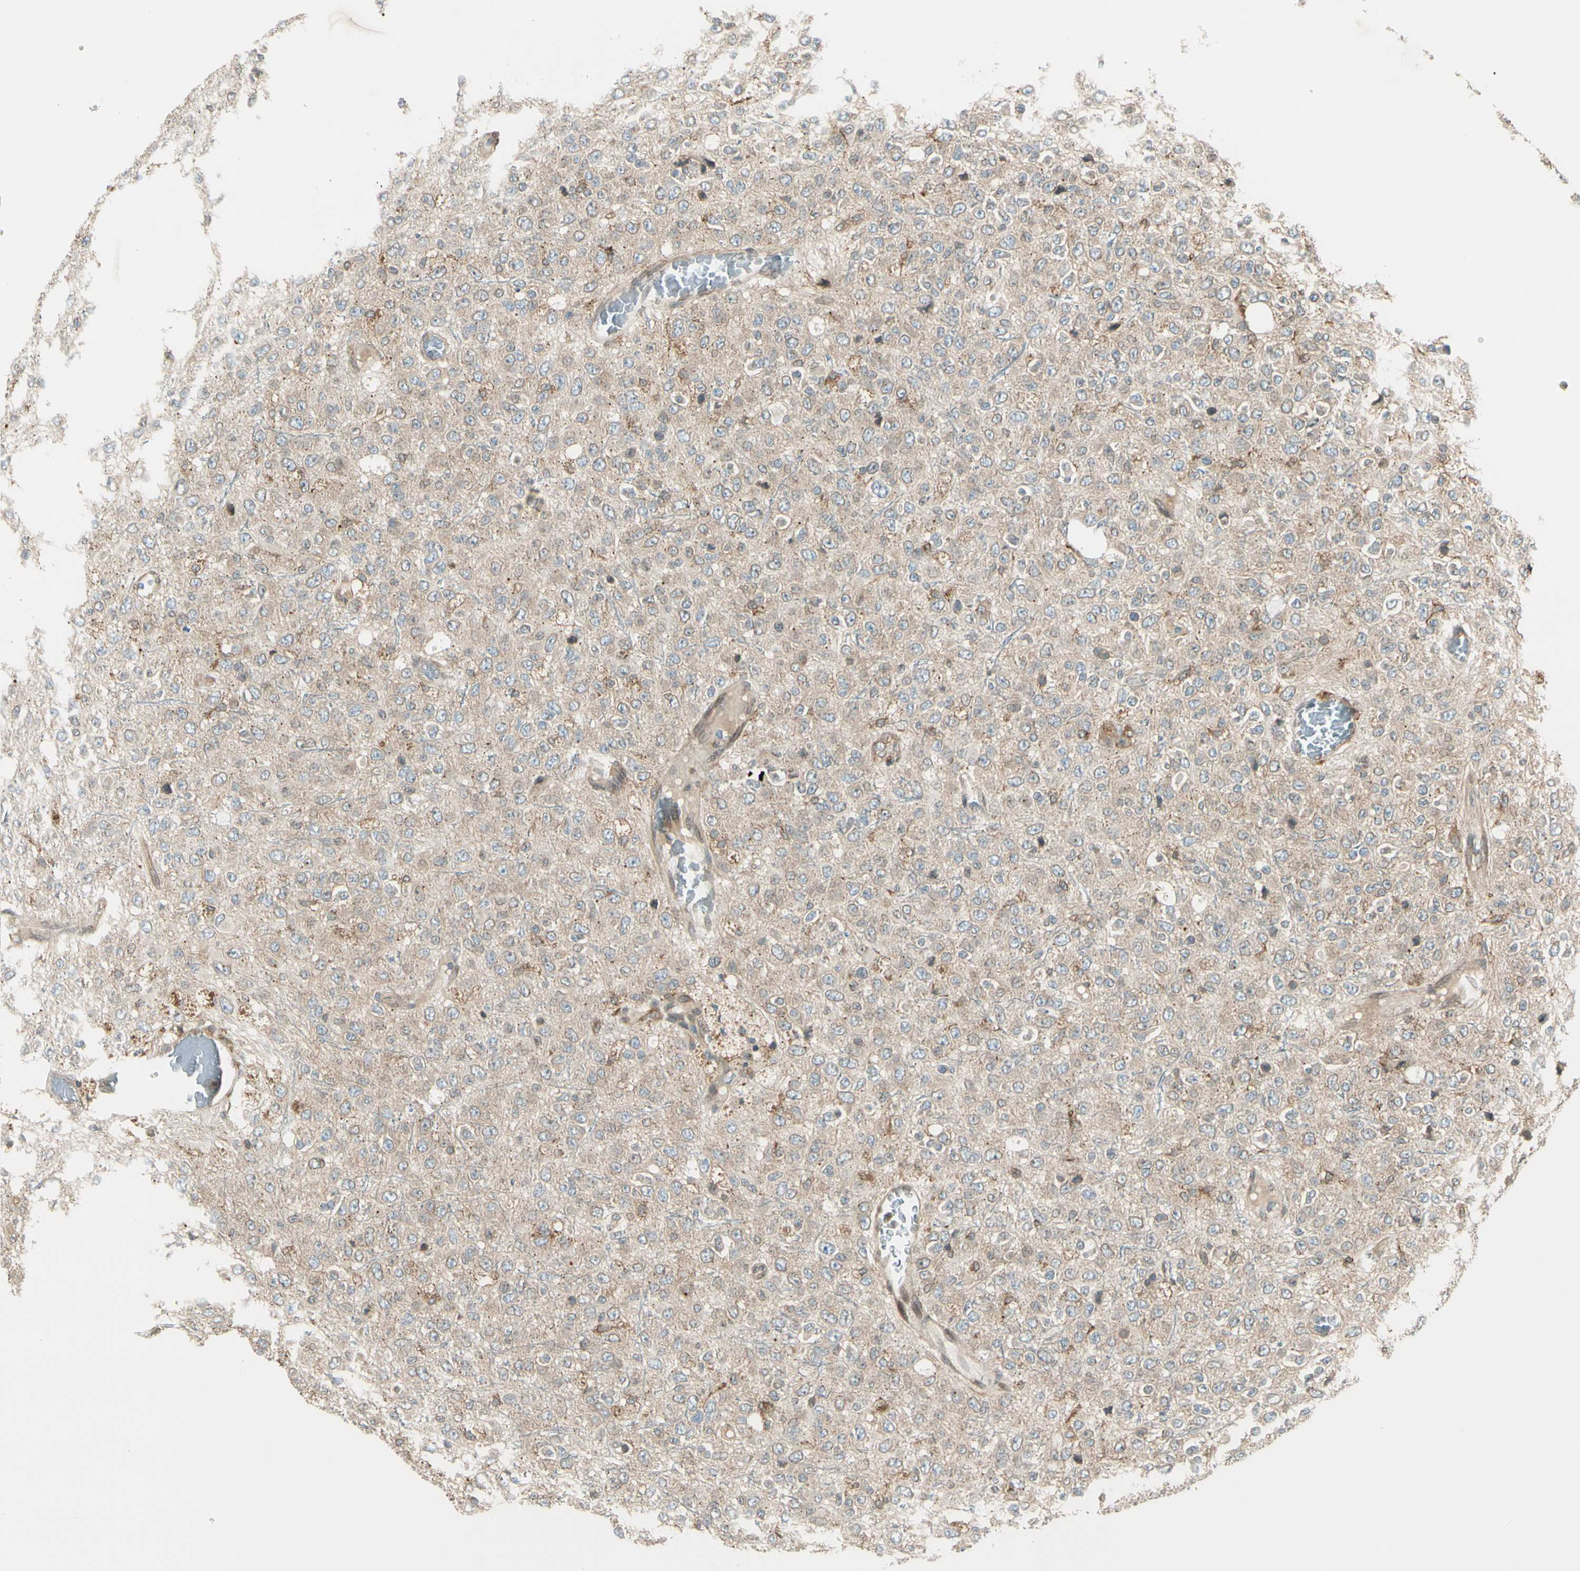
{"staining": {"intensity": "negative", "quantity": "none", "location": "none"}, "tissue": "glioma", "cell_type": "Tumor cells", "image_type": "cancer", "snomed": [{"axis": "morphology", "description": "Glioma, malignant, High grade"}, {"axis": "topography", "description": "pancreas cauda"}], "caption": "Human glioma stained for a protein using immunohistochemistry (IHC) exhibits no expression in tumor cells.", "gene": "TRIO", "patient": {"sex": "male", "age": 60}}